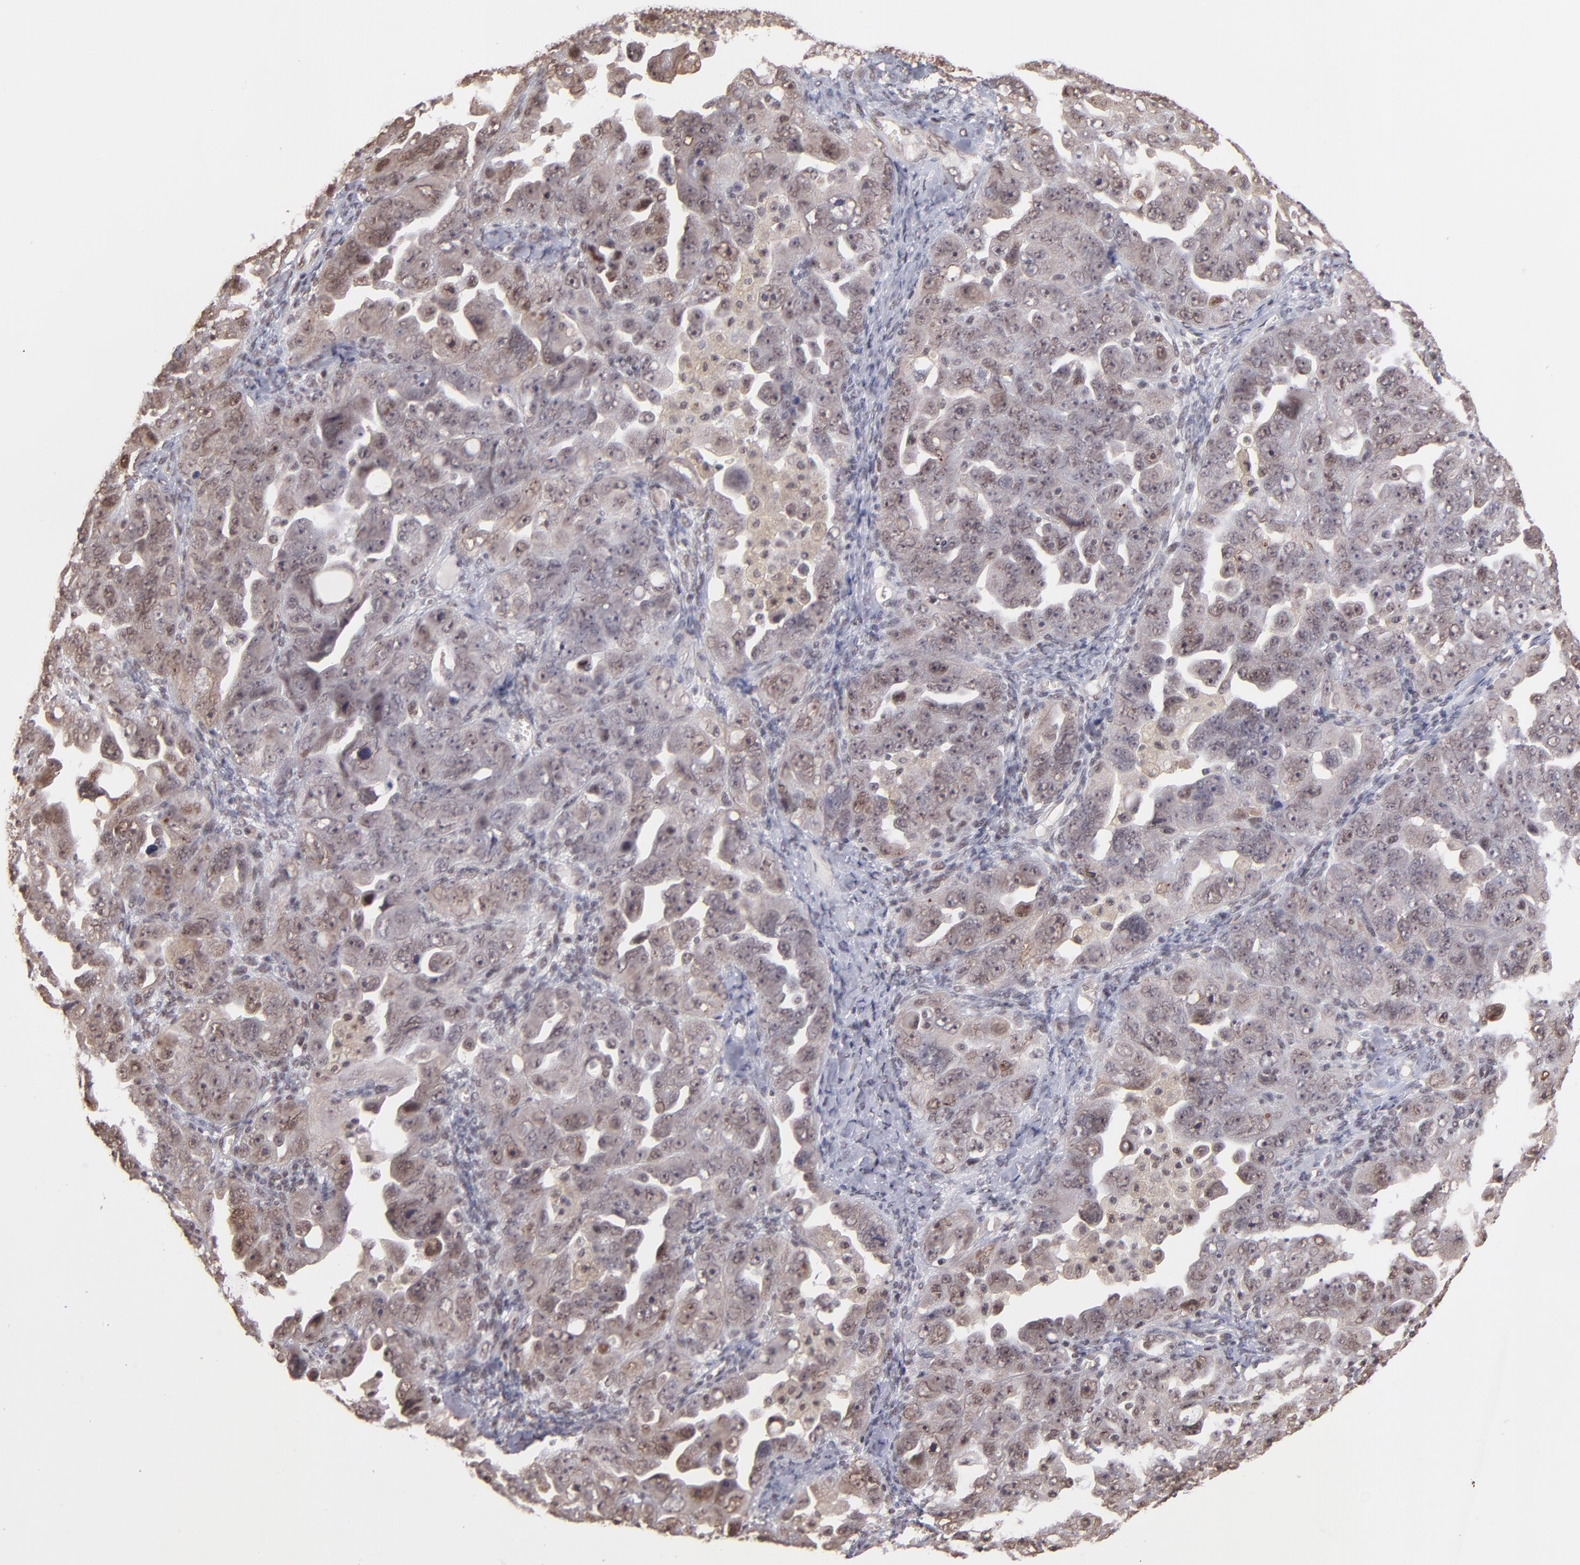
{"staining": {"intensity": "moderate", "quantity": "<25%", "location": "nuclear"}, "tissue": "ovarian cancer", "cell_type": "Tumor cells", "image_type": "cancer", "snomed": [{"axis": "morphology", "description": "Cystadenocarcinoma, serous, NOS"}, {"axis": "topography", "description": "Ovary"}], "caption": "Immunohistochemistry (IHC) micrograph of human ovarian cancer stained for a protein (brown), which displays low levels of moderate nuclear expression in approximately <25% of tumor cells.", "gene": "TERF2", "patient": {"sex": "female", "age": 66}}